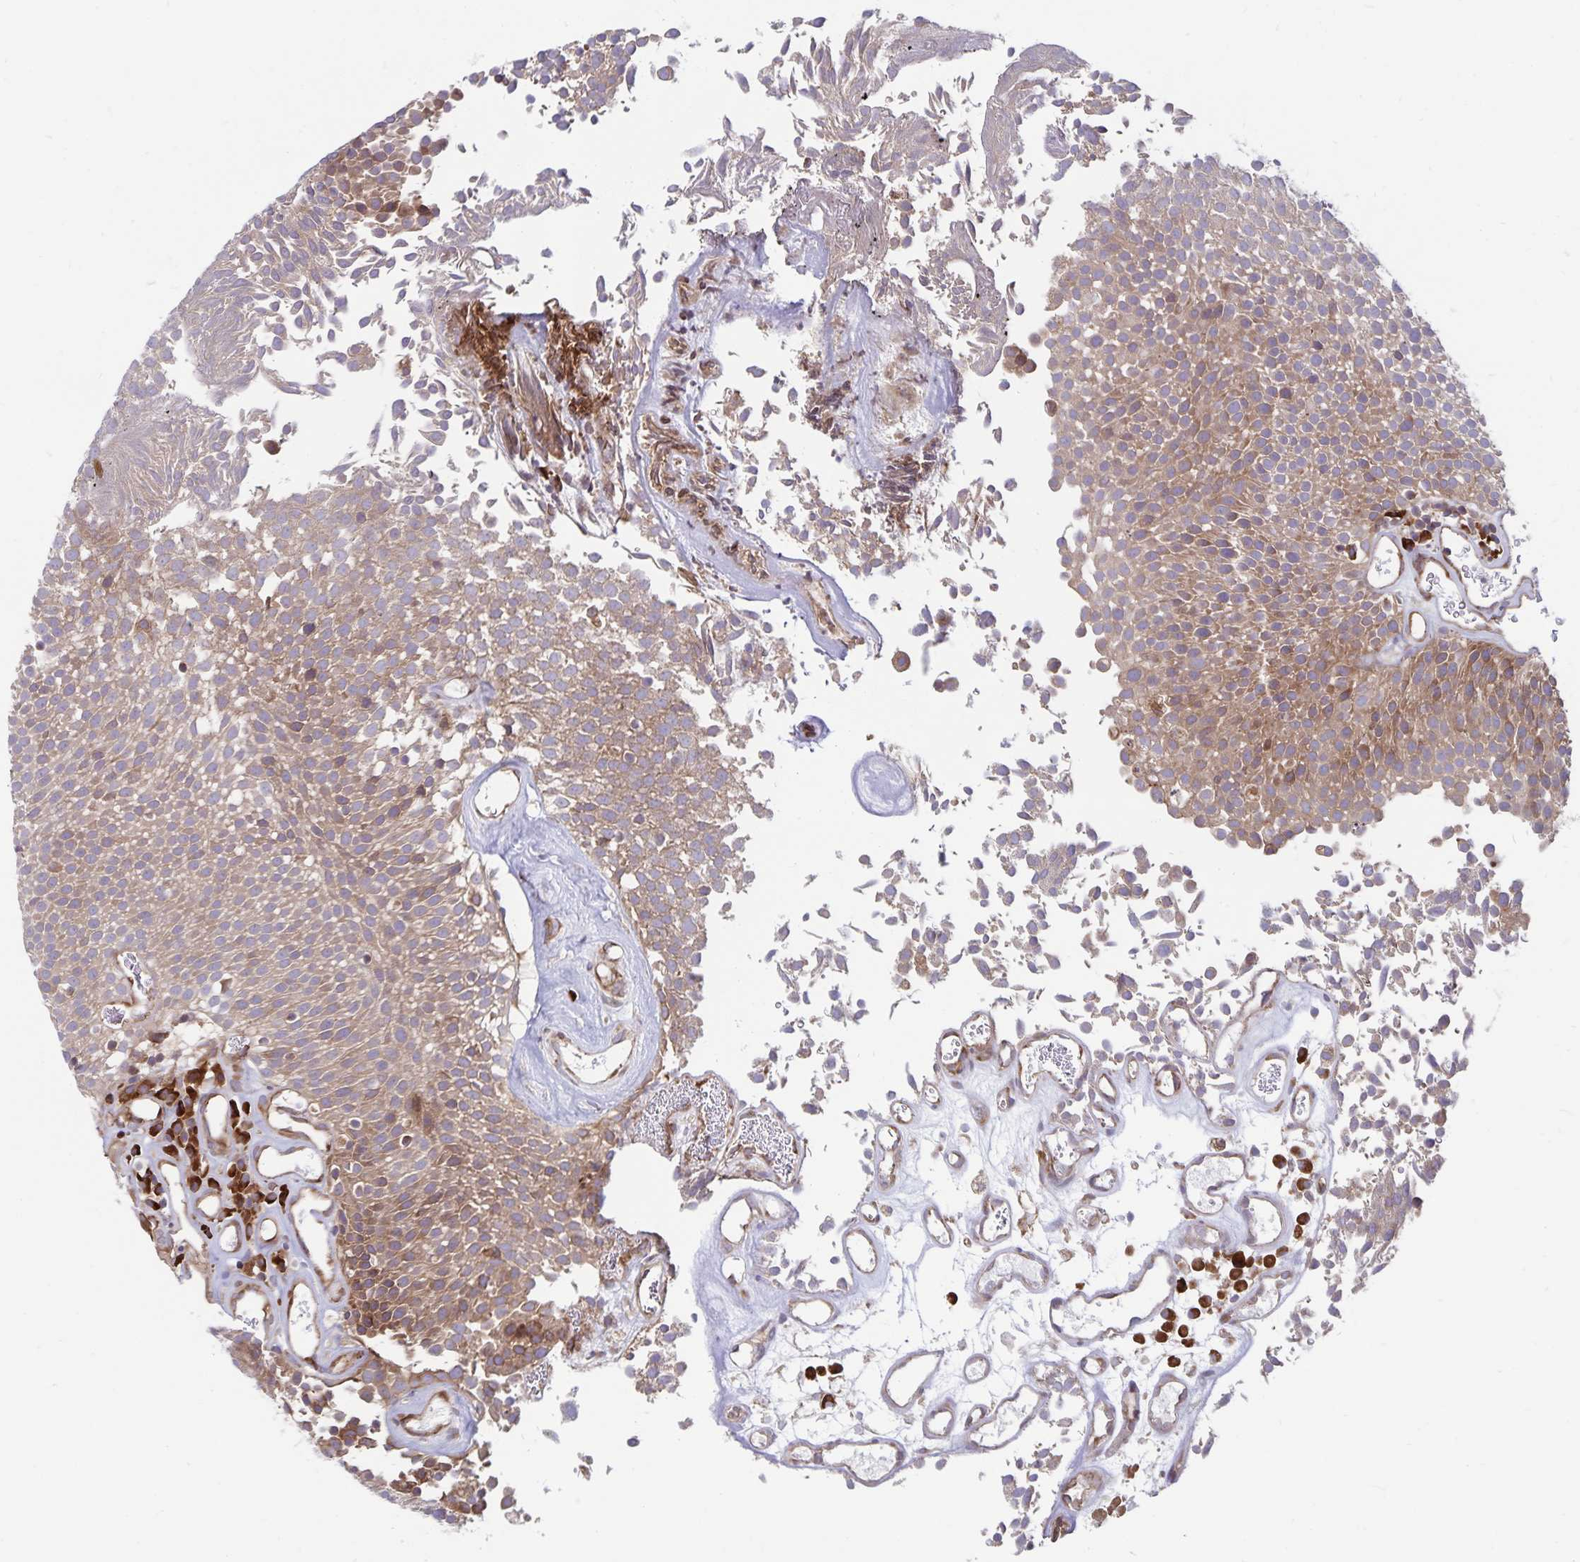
{"staining": {"intensity": "weak", "quantity": ">75%", "location": "cytoplasmic/membranous"}, "tissue": "urothelial cancer", "cell_type": "Tumor cells", "image_type": "cancer", "snomed": [{"axis": "morphology", "description": "Urothelial carcinoma, Low grade"}, {"axis": "topography", "description": "Urinary bladder"}], "caption": "There is low levels of weak cytoplasmic/membranous positivity in tumor cells of urothelial carcinoma (low-grade), as demonstrated by immunohistochemical staining (brown color).", "gene": "SEC62", "patient": {"sex": "female", "age": 79}}